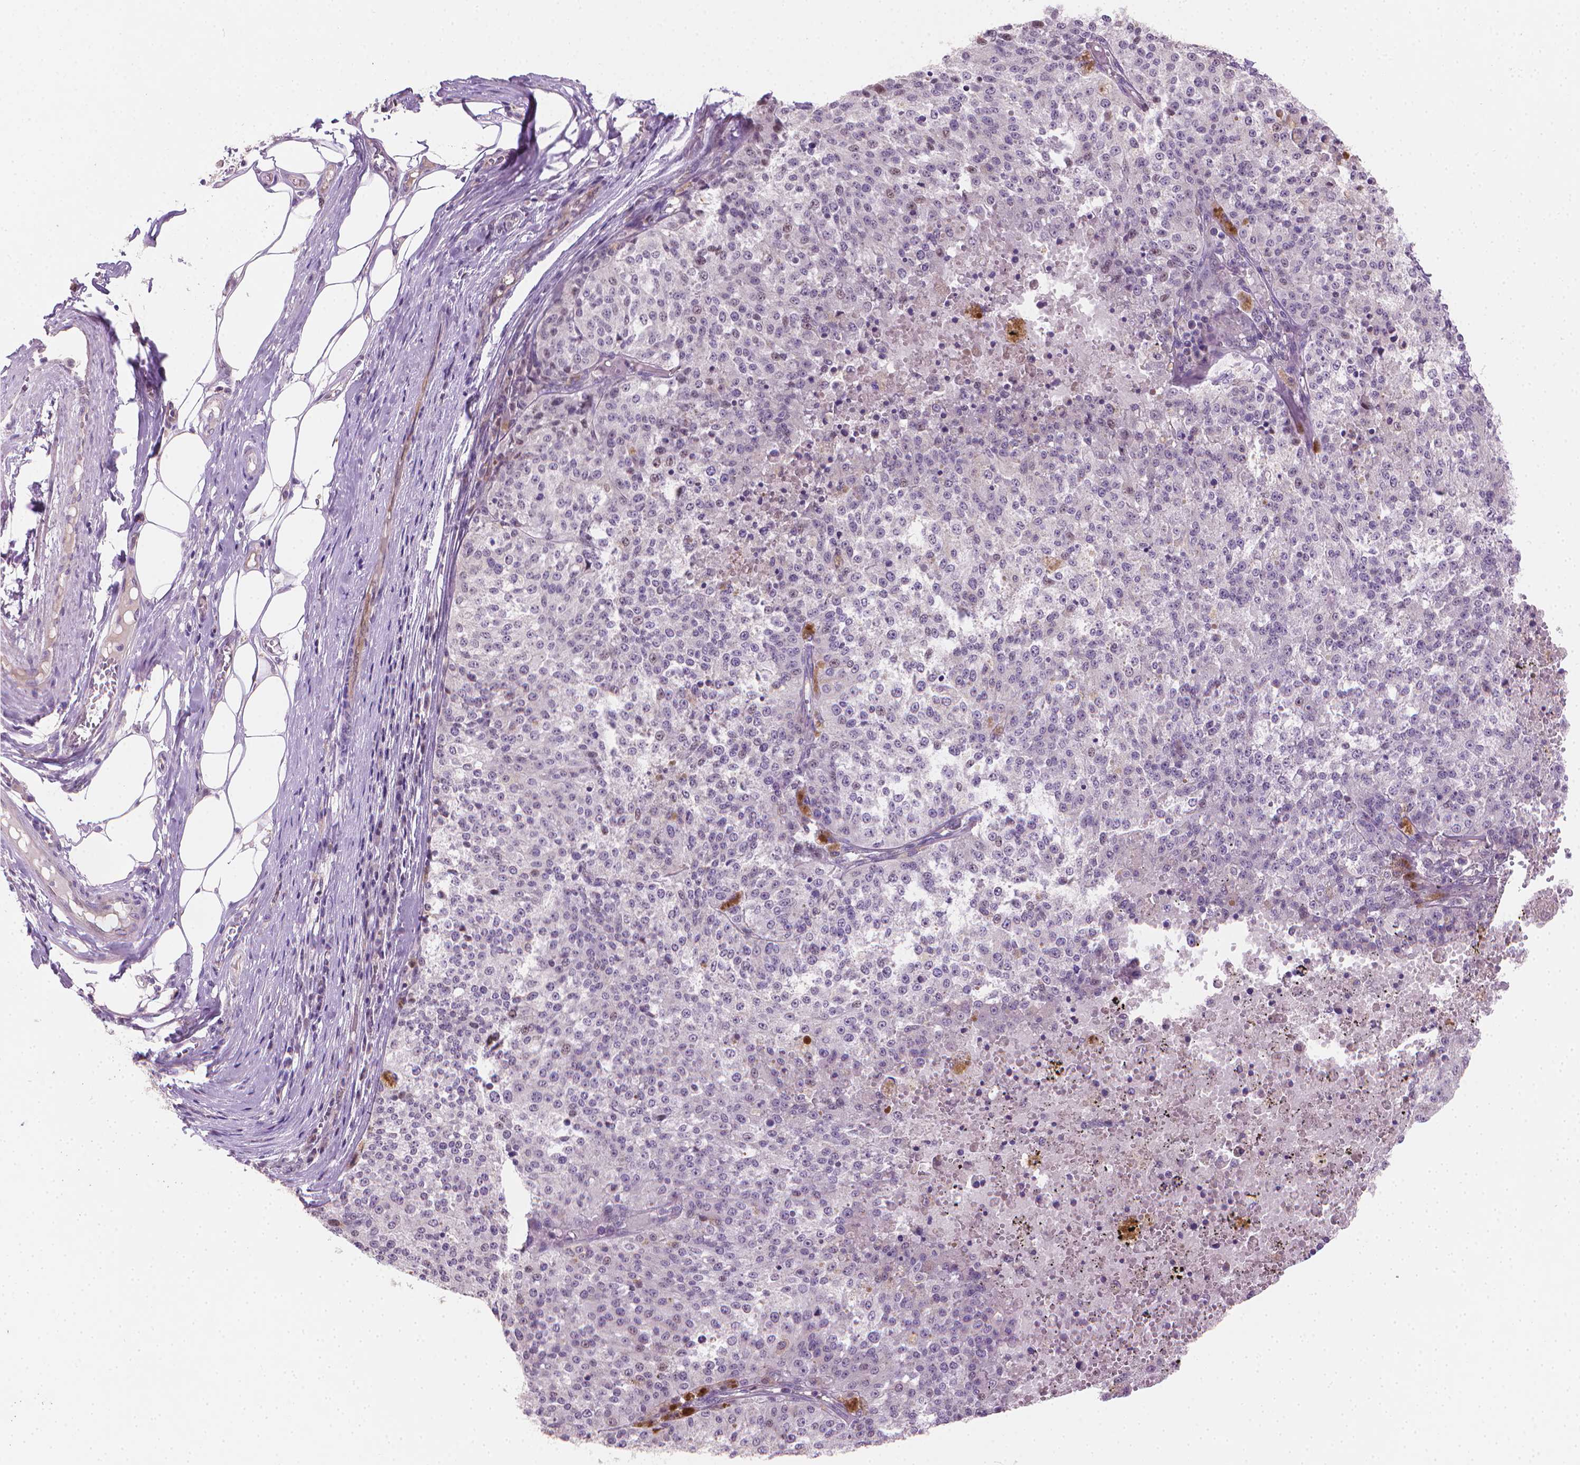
{"staining": {"intensity": "negative", "quantity": "none", "location": "none"}, "tissue": "melanoma", "cell_type": "Tumor cells", "image_type": "cancer", "snomed": [{"axis": "morphology", "description": "Malignant melanoma, Metastatic site"}, {"axis": "topography", "description": "Lymph node"}], "caption": "The photomicrograph demonstrates no staining of tumor cells in melanoma. The staining was performed using DAB to visualize the protein expression in brown, while the nuclei were stained in blue with hematoxylin (Magnification: 20x).", "gene": "CLXN", "patient": {"sex": "female", "age": 64}}